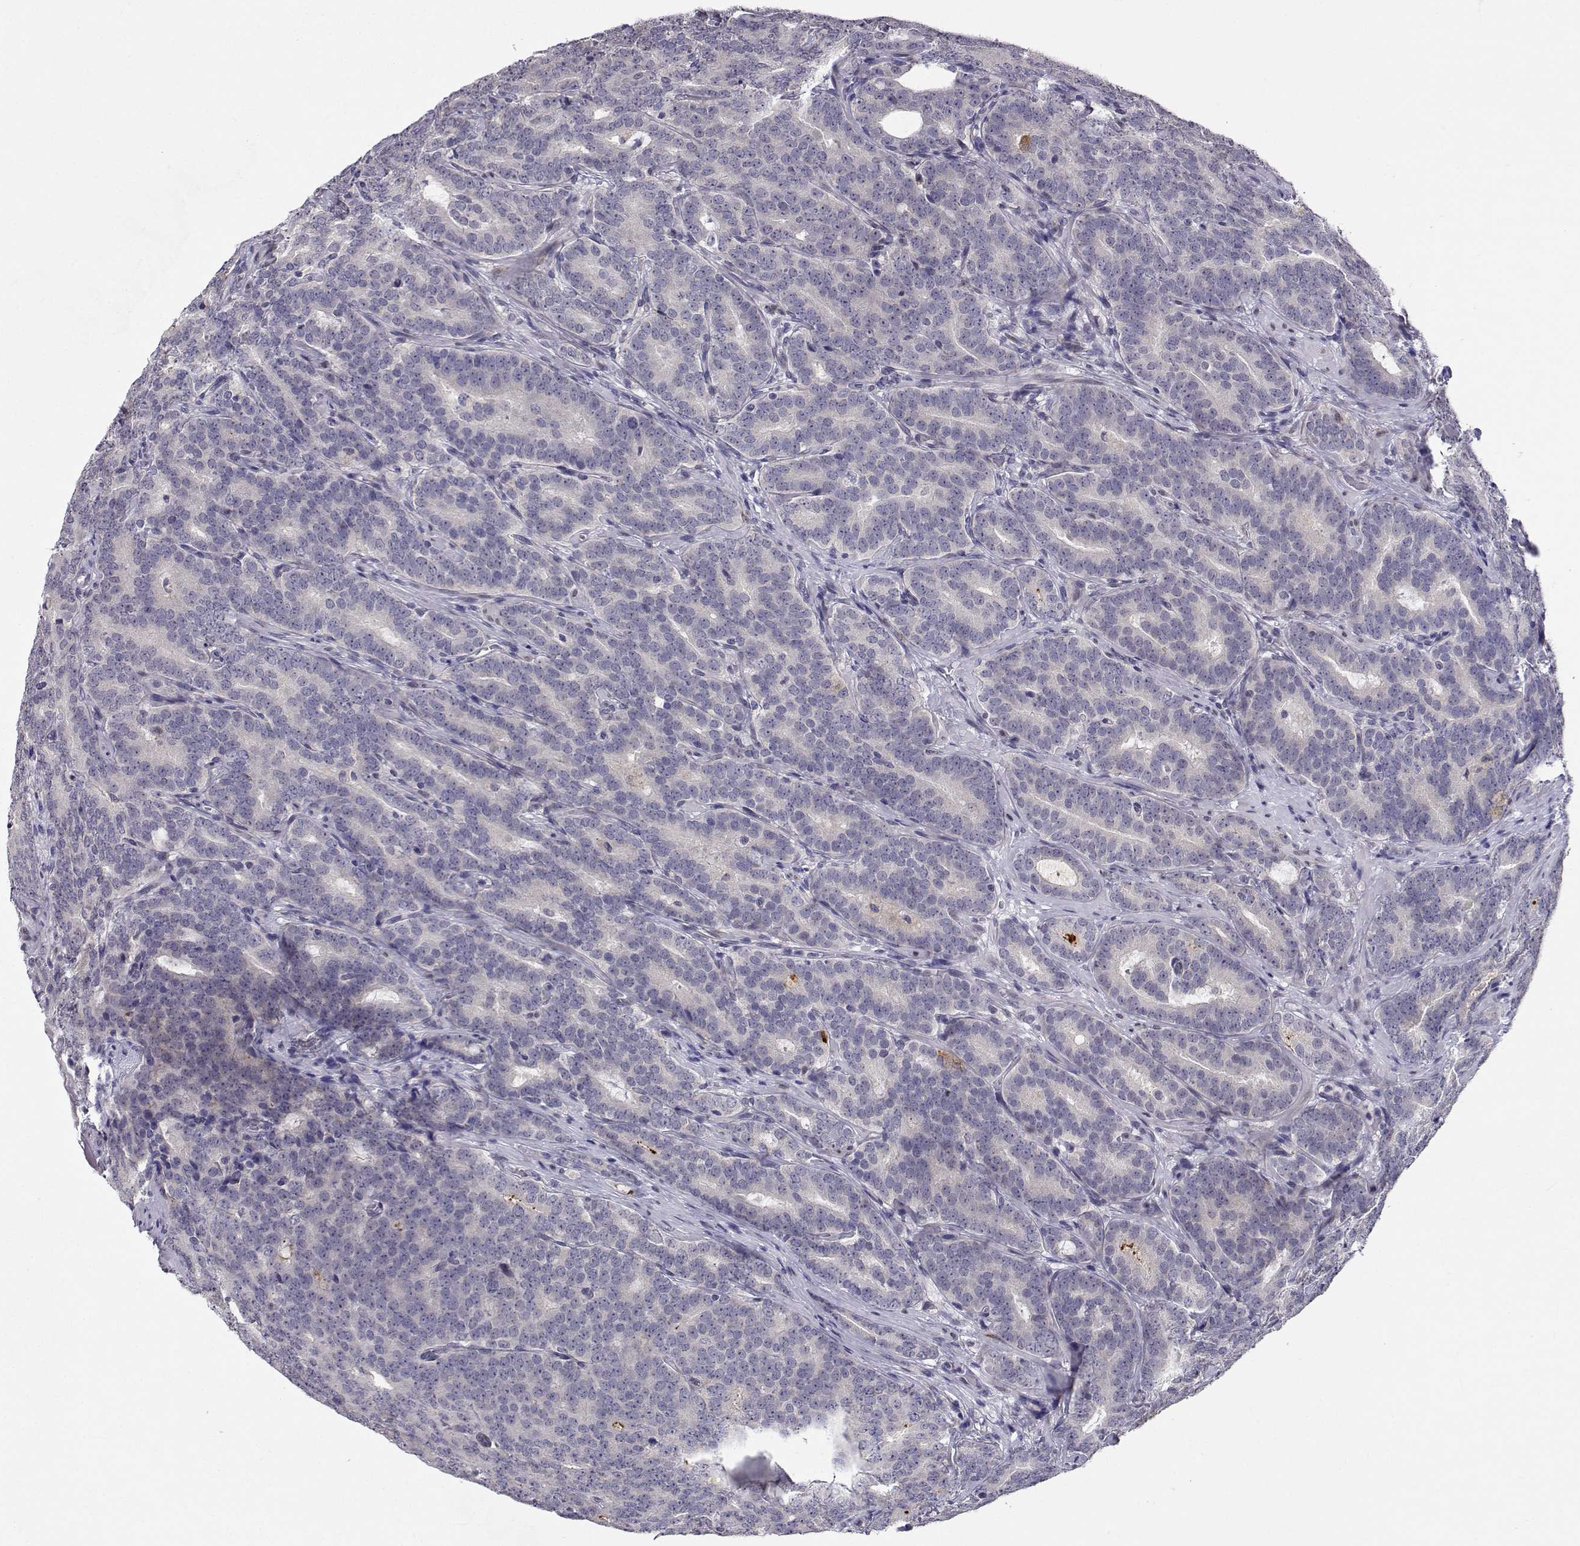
{"staining": {"intensity": "negative", "quantity": "none", "location": "none"}, "tissue": "prostate cancer", "cell_type": "Tumor cells", "image_type": "cancer", "snomed": [{"axis": "morphology", "description": "Adenocarcinoma, NOS"}, {"axis": "topography", "description": "Prostate"}], "caption": "Immunohistochemical staining of human prostate cancer demonstrates no significant expression in tumor cells.", "gene": "SLC6A3", "patient": {"sex": "male", "age": 71}}